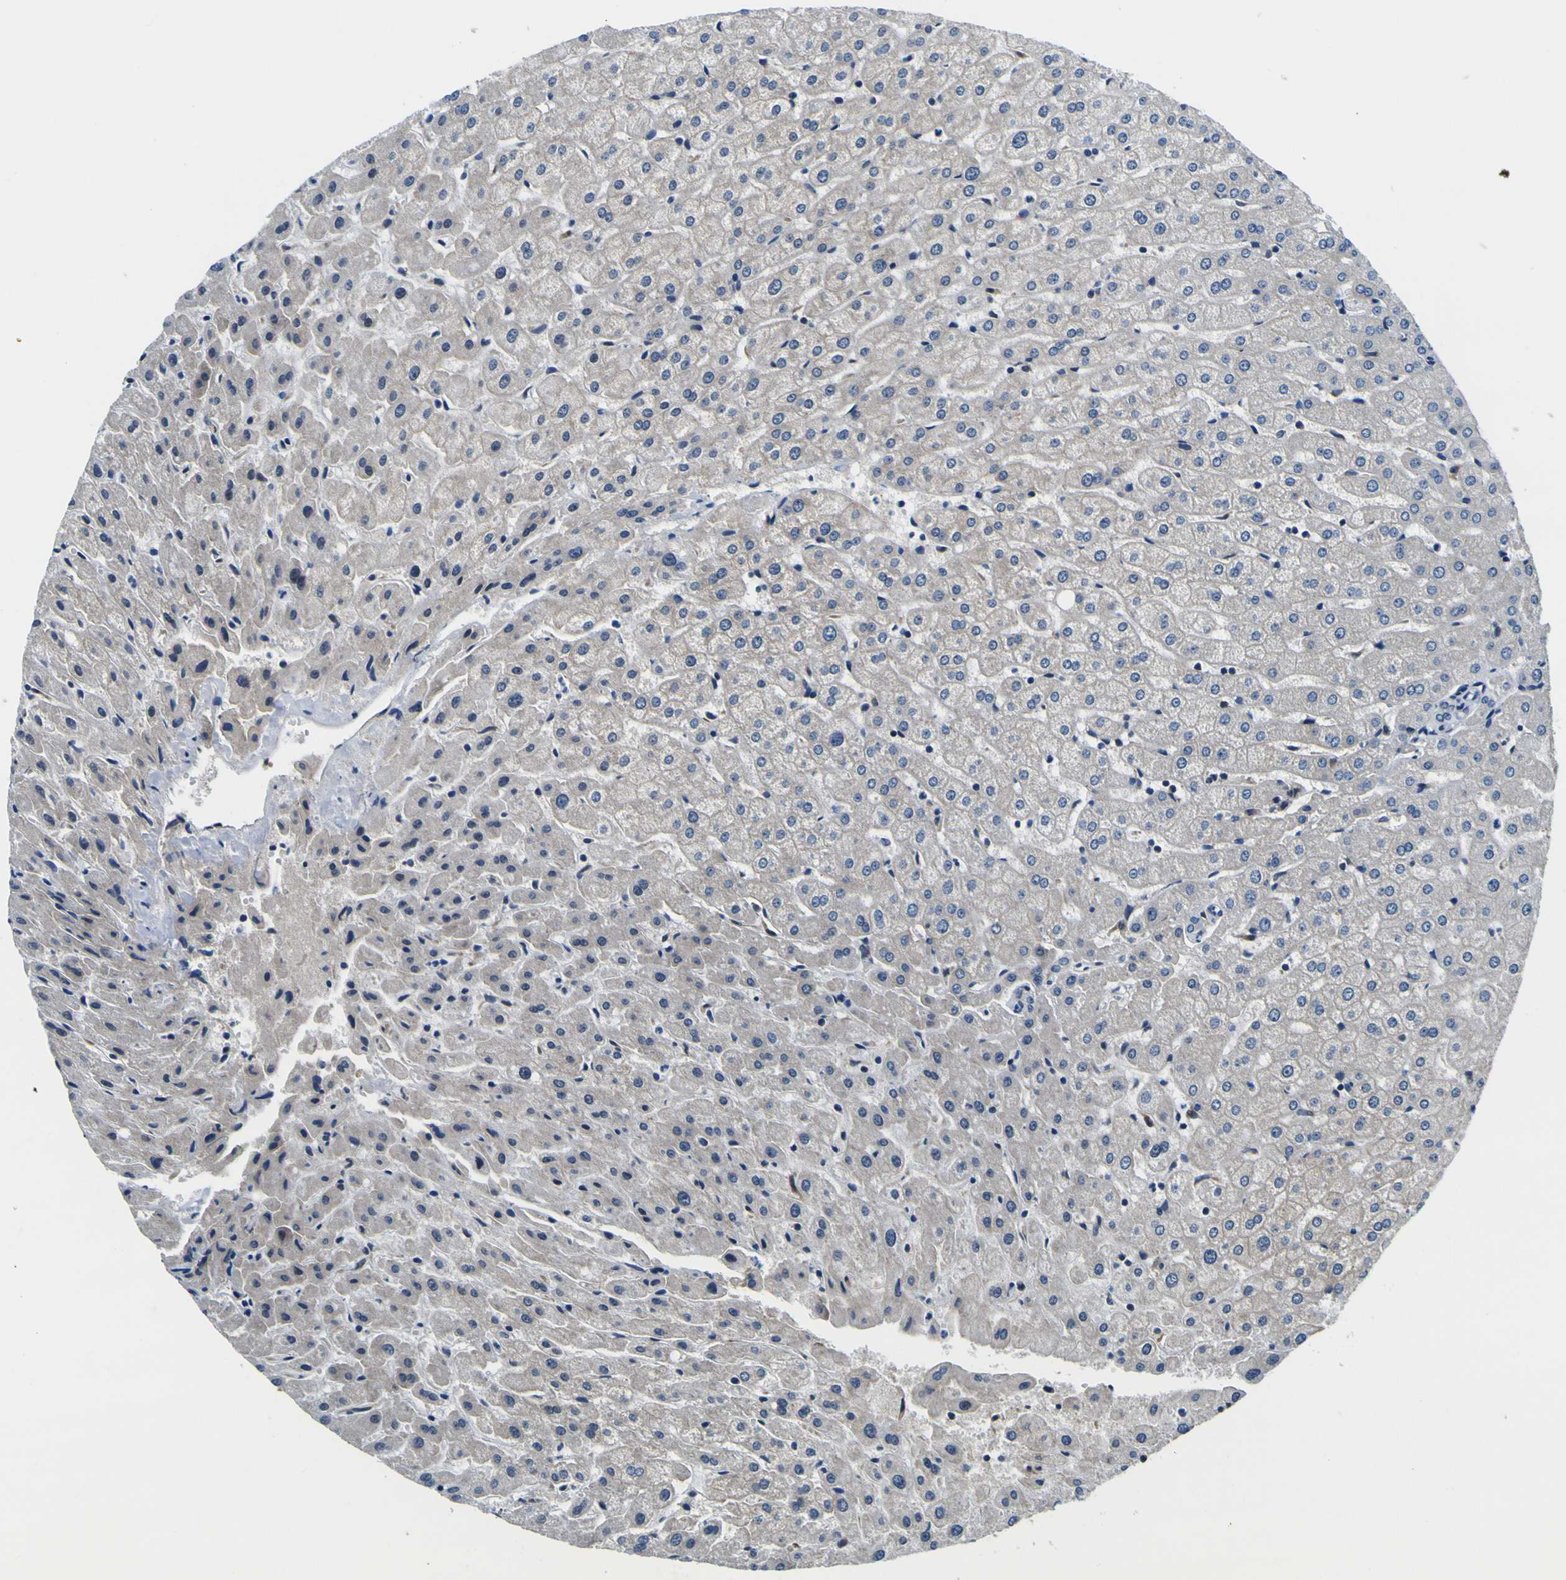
{"staining": {"intensity": "weak", "quantity": ">75%", "location": "cytoplasmic/membranous"}, "tissue": "liver", "cell_type": "Cholangiocytes", "image_type": "normal", "snomed": [{"axis": "morphology", "description": "Normal tissue, NOS"}, {"axis": "morphology", "description": "Fibrosis, NOS"}, {"axis": "topography", "description": "Liver"}], "caption": "This is an image of immunohistochemistry staining of unremarkable liver, which shows weak expression in the cytoplasmic/membranous of cholangiocytes.", "gene": "NLRP3", "patient": {"sex": "female", "age": 29}}